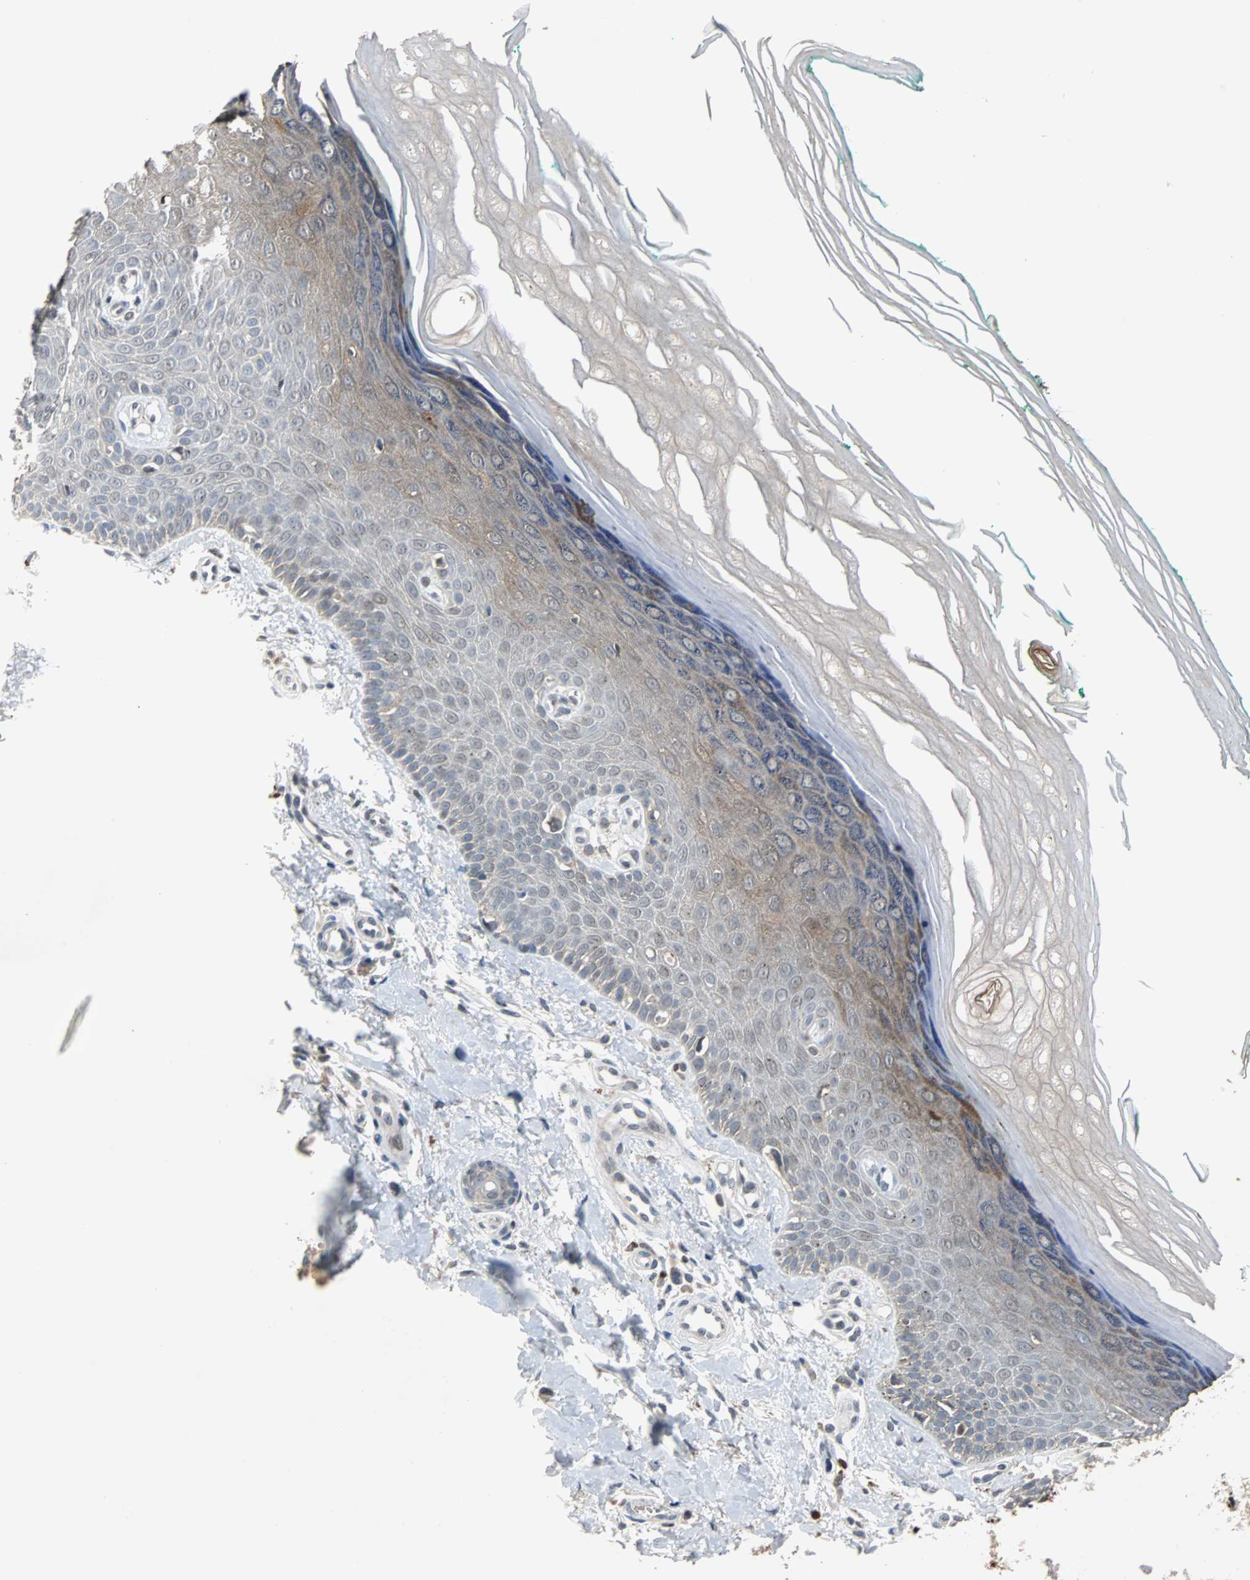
{"staining": {"intensity": "negative", "quantity": "none", "location": "none"}, "tissue": "skin", "cell_type": "Fibroblasts", "image_type": "normal", "snomed": [{"axis": "morphology", "description": "Normal tissue, NOS"}, {"axis": "topography", "description": "Skin"}], "caption": "IHC micrograph of benign human skin stained for a protein (brown), which demonstrates no expression in fibroblasts.", "gene": "HLX", "patient": {"sex": "male", "age": 26}}